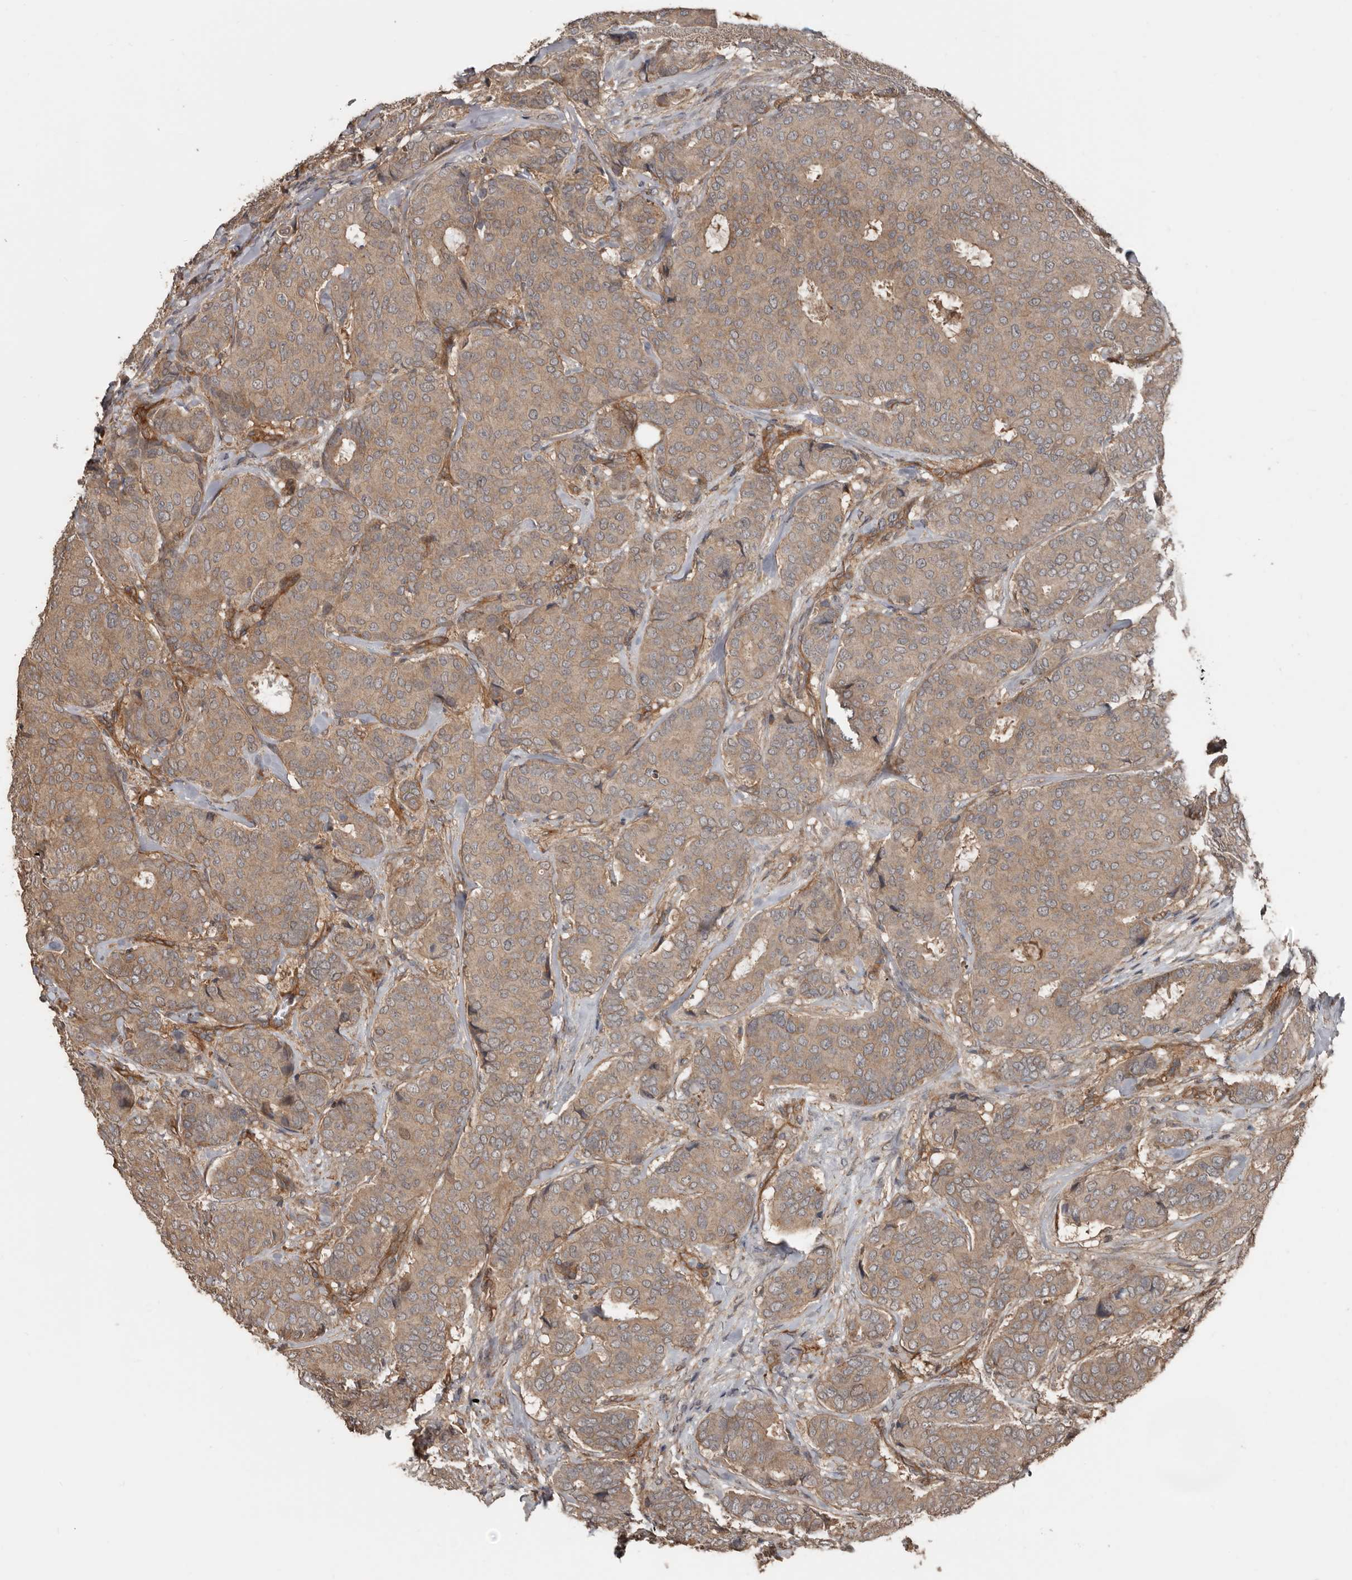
{"staining": {"intensity": "weak", "quantity": ">75%", "location": "cytoplasmic/membranous"}, "tissue": "breast cancer", "cell_type": "Tumor cells", "image_type": "cancer", "snomed": [{"axis": "morphology", "description": "Duct carcinoma"}, {"axis": "topography", "description": "Breast"}], "caption": "Human intraductal carcinoma (breast) stained with a brown dye demonstrates weak cytoplasmic/membranous positive expression in approximately >75% of tumor cells.", "gene": "EXOC3L1", "patient": {"sex": "female", "age": 75}}